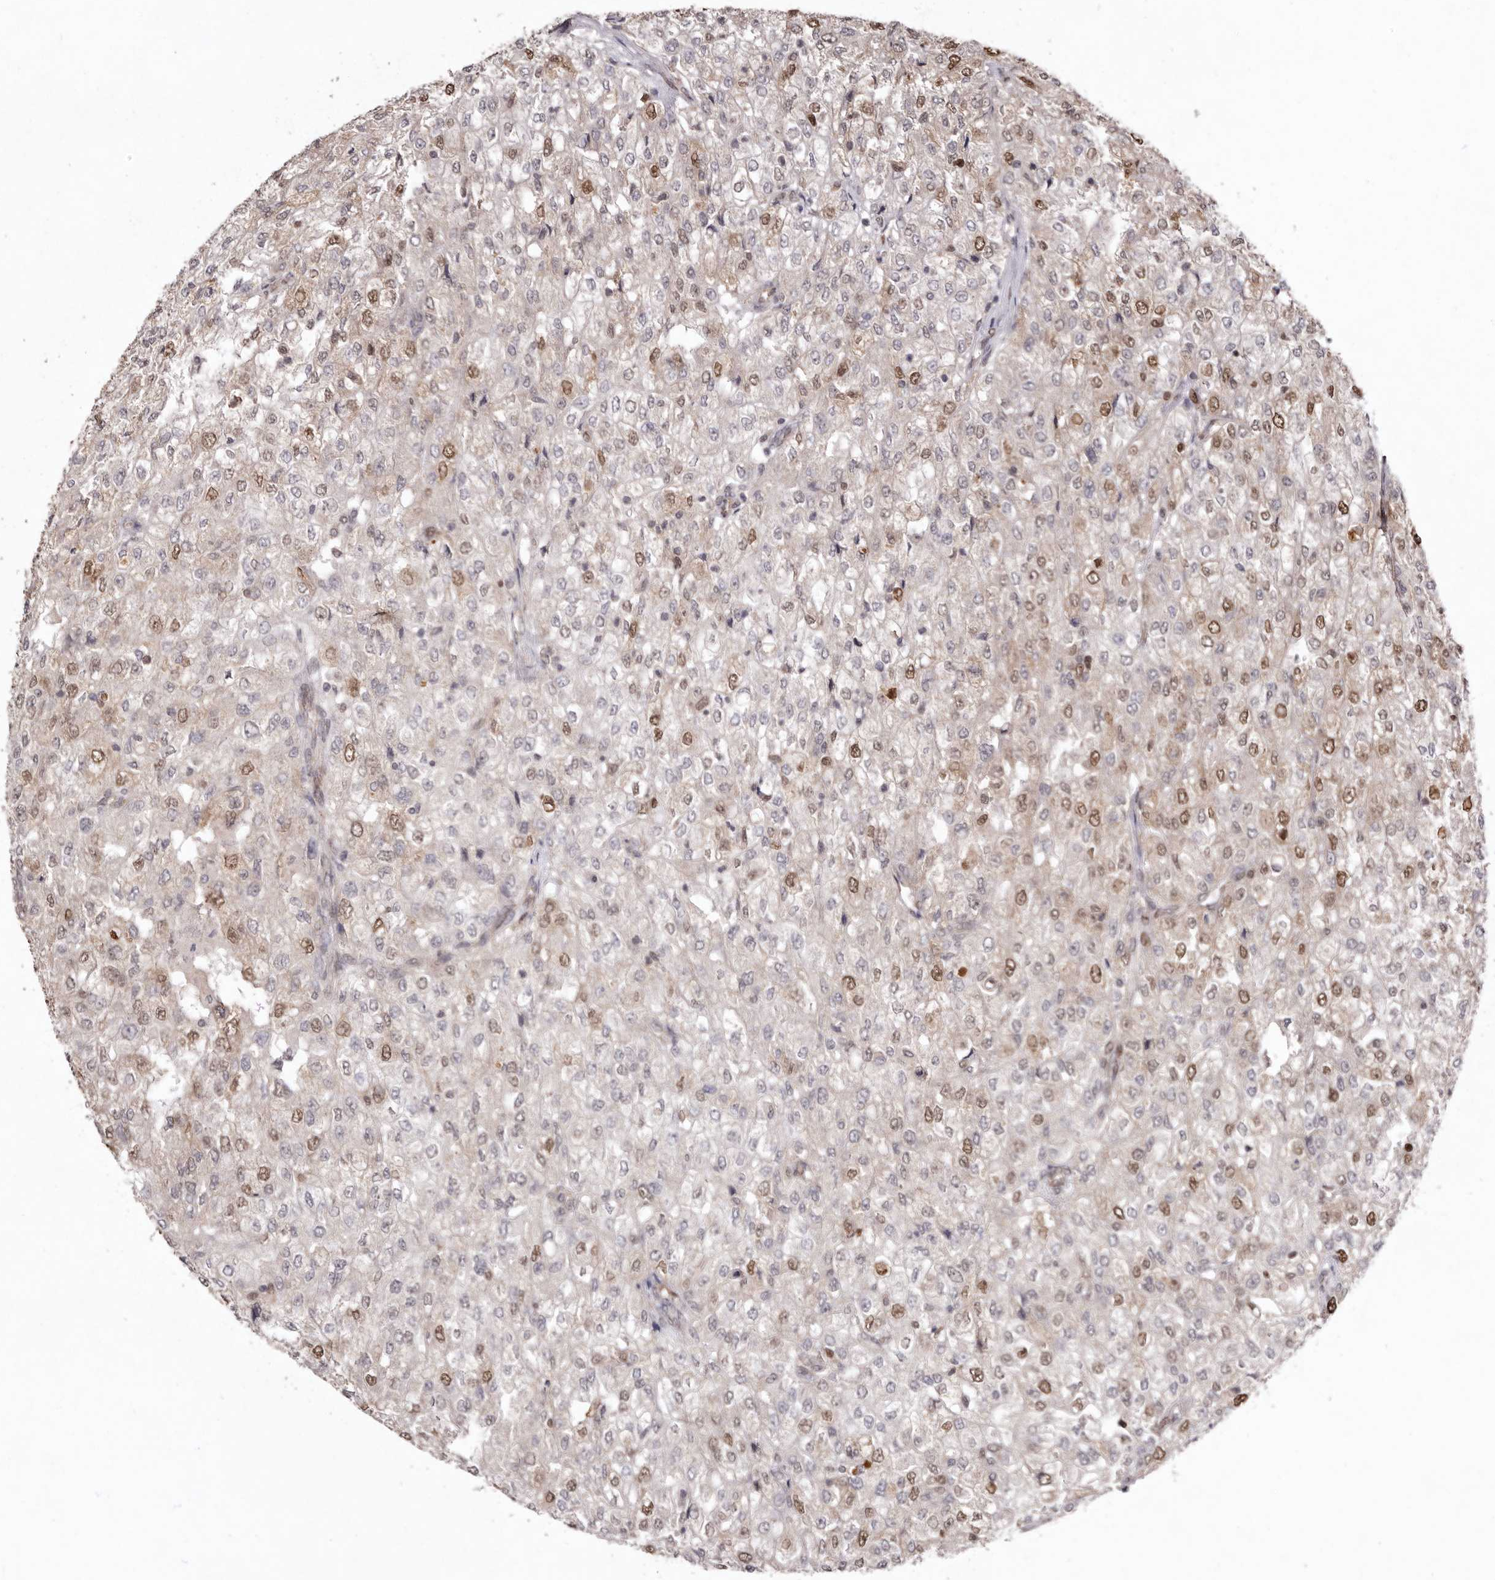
{"staining": {"intensity": "moderate", "quantity": "25%-75%", "location": "nuclear"}, "tissue": "renal cancer", "cell_type": "Tumor cells", "image_type": "cancer", "snomed": [{"axis": "morphology", "description": "Adenocarcinoma, NOS"}, {"axis": "topography", "description": "Kidney"}], "caption": "Moderate nuclear expression is present in about 25%-75% of tumor cells in adenocarcinoma (renal). (DAB (3,3'-diaminobenzidine) IHC with brightfield microscopy, high magnification).", "gene": "NOTCH1", "patient": {"sex": "female", "age": 54}}